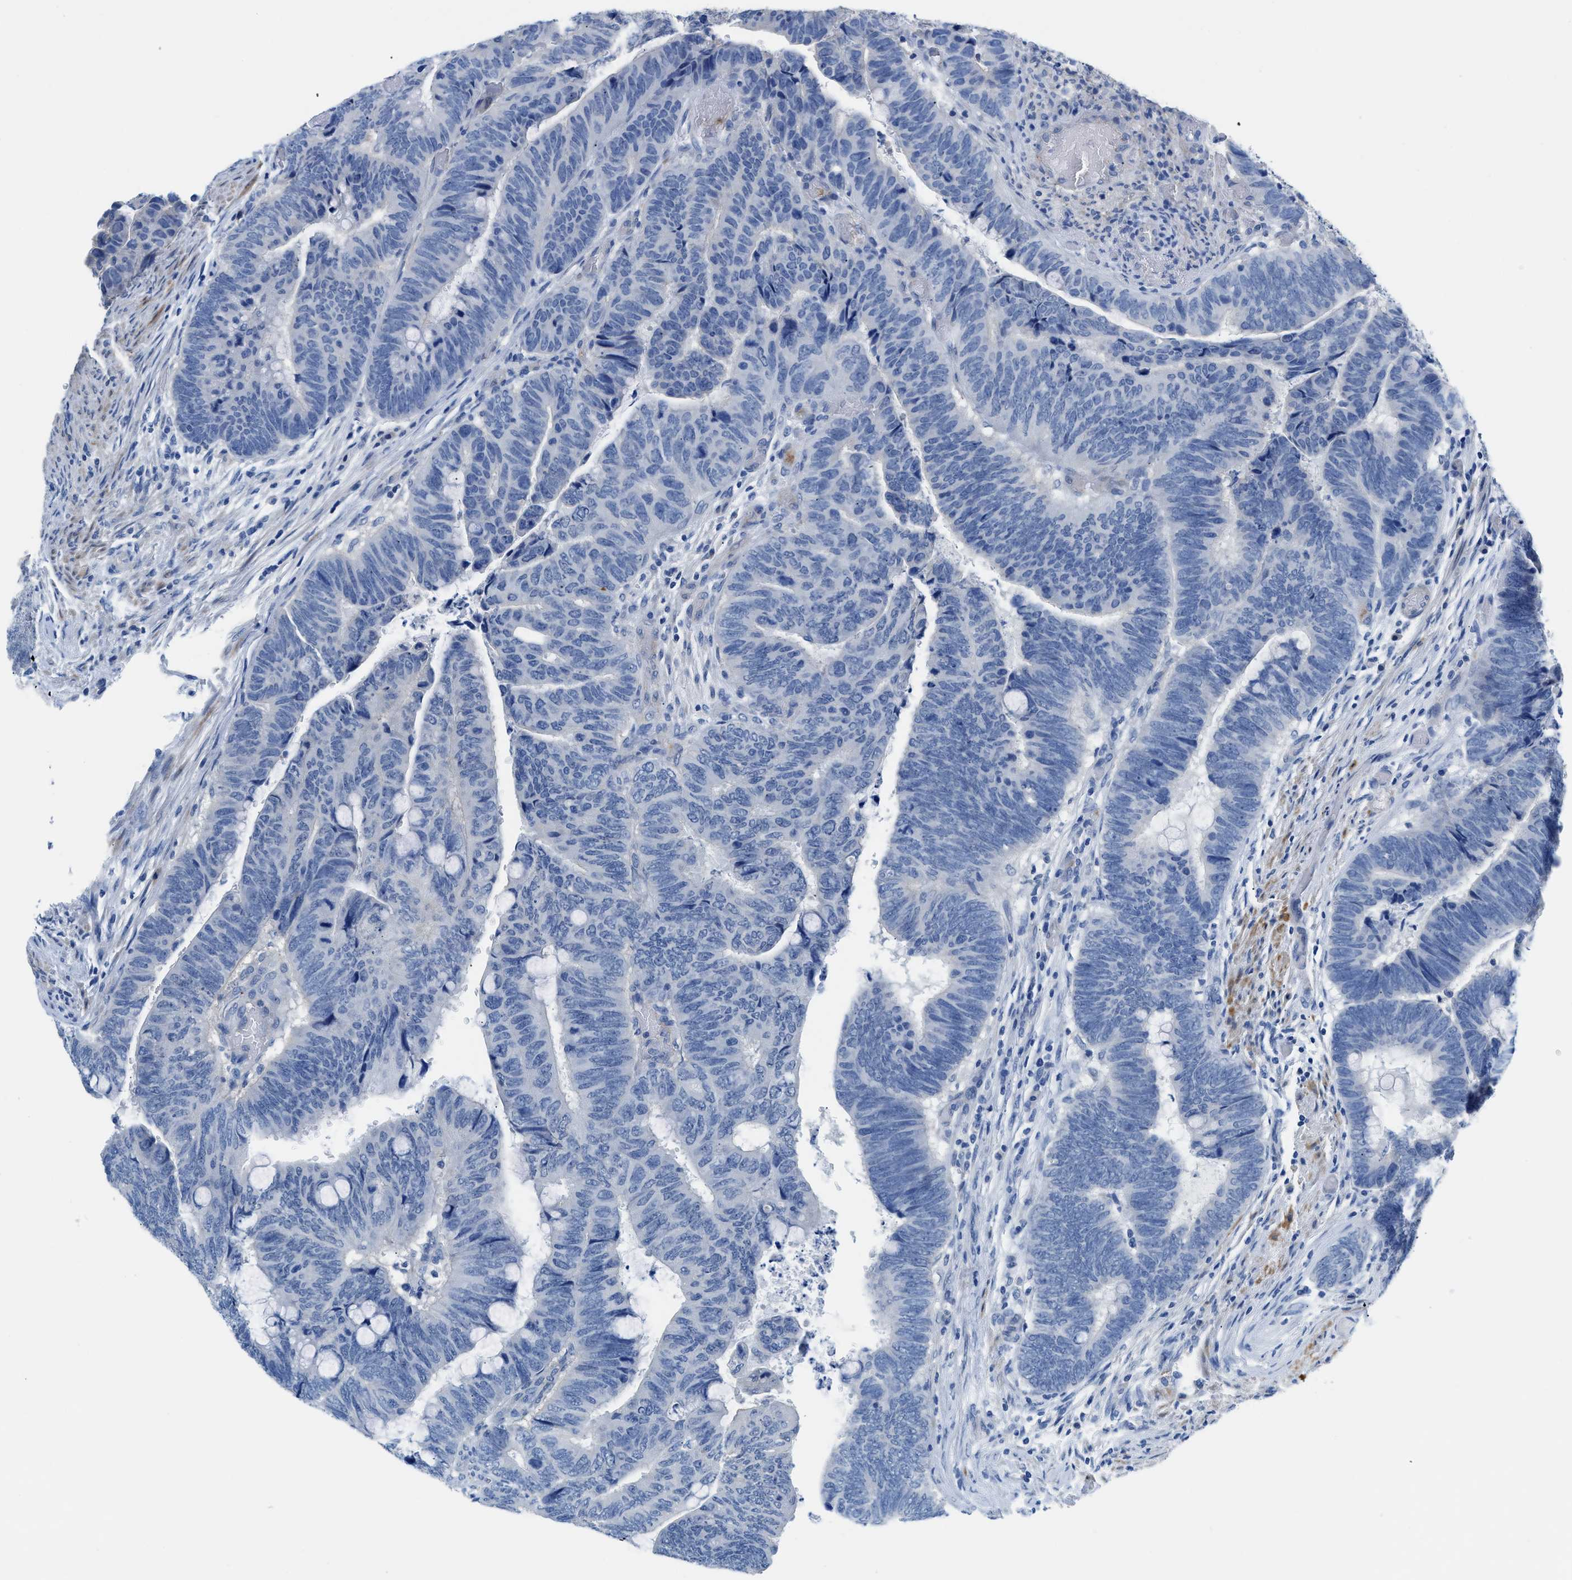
{"staining": {"intensity": "negative", "quantity": "none", "location": "none"}, "tissue": "colorectal cancer", "cell_type": "Tumor cells", "image_type": "cancer", "snomed": [{"axis": "morphology", "description": "Normal tissue, NOS"}, {"axis": "morphology", "description": "Adenocarcinoma, NOS"}, {"axis": "topography", "description": "Rectum"}], "caption": "DAB (3,3'-diaminobenzidine) immunohistochemical staining of colorectal cancer displays no significant staining in tumor cells. (Stains: DAB IHC with hematoxylin counter stain, Microscopy: brightfield microscopy at high magnification).", "gene": "SLC10A6", "patient": {"sex": "male", "age": 92}}